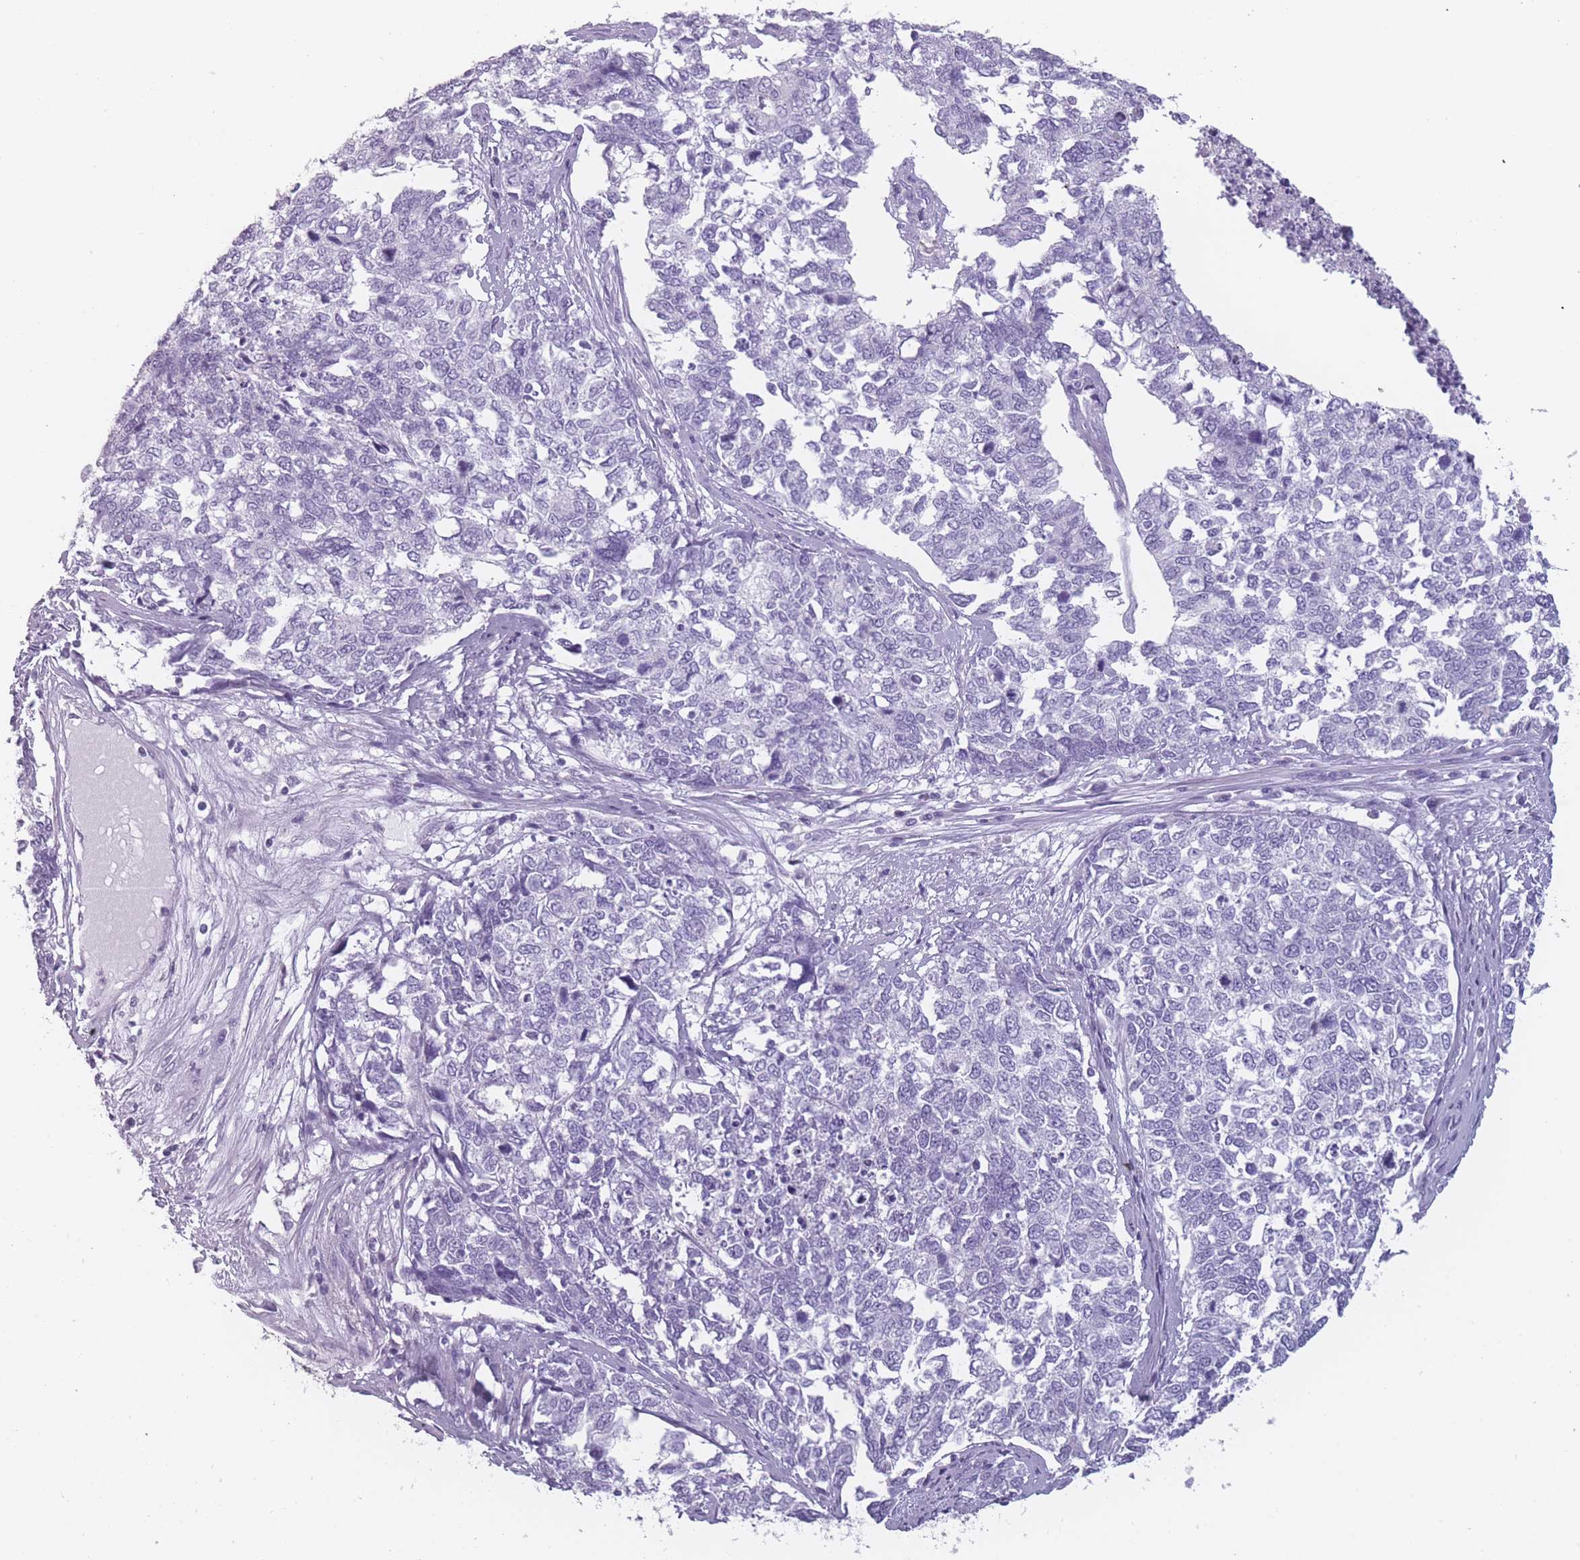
{"staining": {"intensity": "negative", "quantity": "none", "location": "none"}, "tissue": "cervical cancer", "cell_type": "Tumor cells", "image_type": "cancer", "snomed": [{"axis": "morphology", "description": "Squamous cell carcinoma, NOS"}, {"axis": "topography", "description": "Cervix"}], "caption": "Immunohistochemical staining of human cervical cancer (squamous cell carcinoma) shows no significant expression in tumor cells.", "gene": "PPFIA3", "patient": {"sex": "female", "age": 63}}